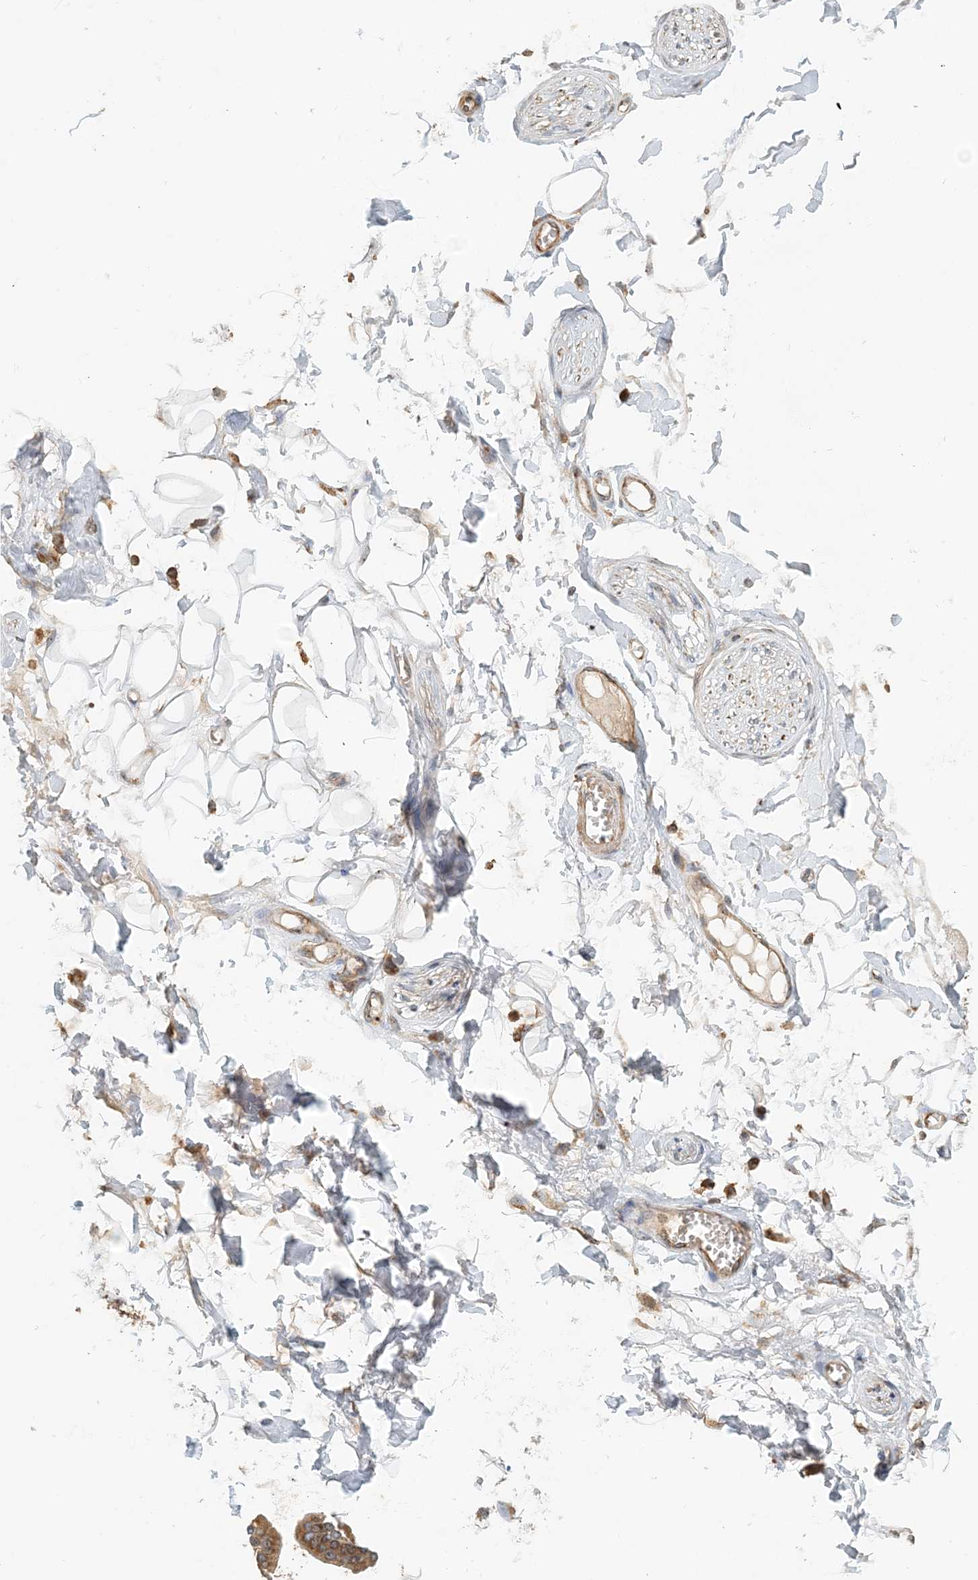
{"staining": {"intensity": "negative", "quantity": "none", "location": "none"}, "tissue": "adipose tissue", "cell_type": "Adipocytes", "image_type": "normal", "snomed": [{"axis": "morphology", "description": "Normal tissue, NOS"}, {"axis": "morphology", "description": "Inflammation, NOS"}, {"axis": "topography", "description": "Salivary gland"}, {"axis": "topography", "description": "Peripheral nerve tissue"}], "caption": "DAB immunohistochemical staining of normal adipose tissue exhibits no significant positivity in adipocytes.", "gene": "COLEC11", "patient": {"sex": "female", "age": 75}}